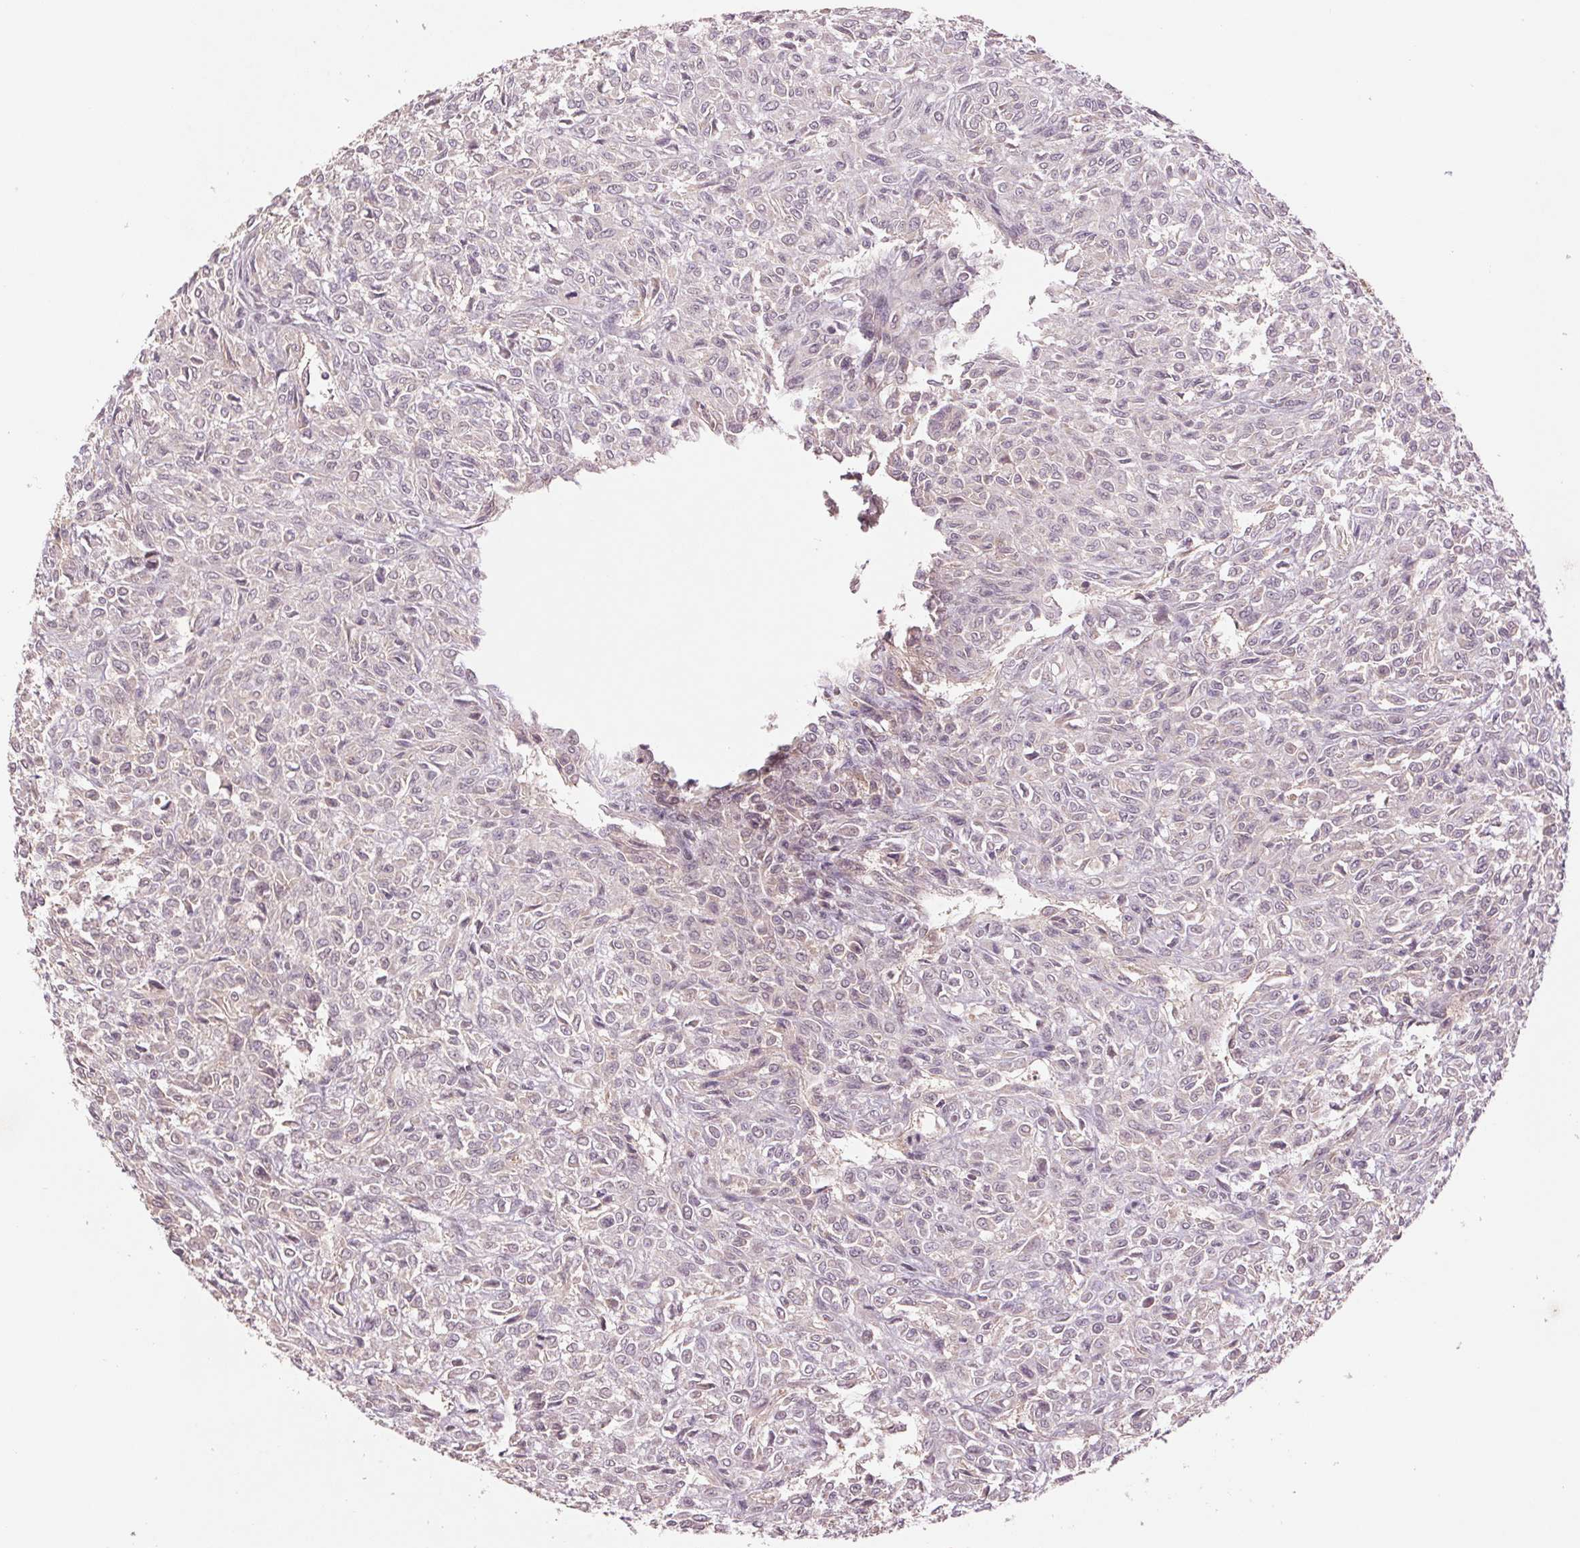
{"staining": {"intensity": "negative", "quantity": "none", "location": "none"}, "tissue": "renal cancer", "cell_type": "Tumor cells", "image_type": "cancer", "snomed": [{"axis": "morphology", "description": "Adenocarcinoma, NOS"}, {"axis": "topography", "description": "Kidney"}], "caption": "The IHC photomicrograph has no significant expression in tumor cells of adenocarcinoma (renal) tissue. (Brightfield microscopy of DAB IHC at high magnification).", "gene": "PPIA", "patient": {"sex": "male", "age": 58}}